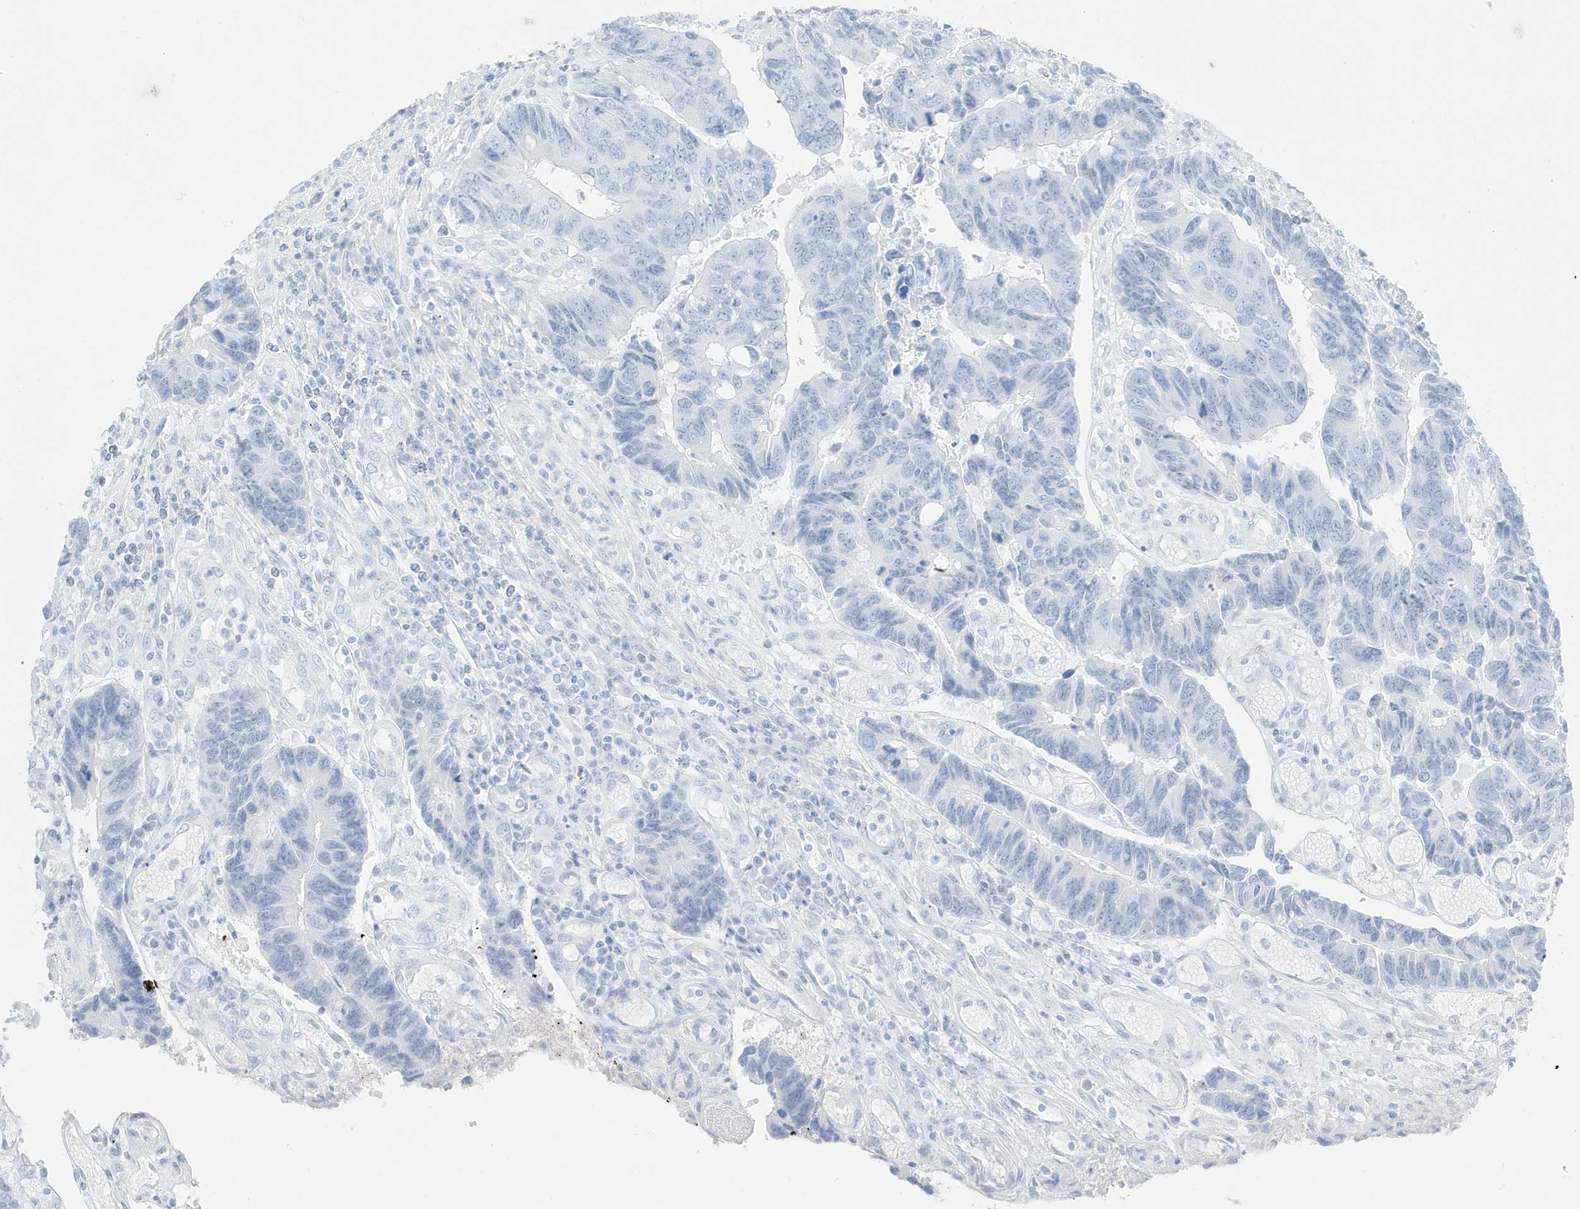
{"staining": {"intensity": "negative", "quantity": "none", "location": "none"}, "tissue": "colorectal cancer", "cell_type": "Tumor cells", "image_type": "cancer", "snomed": [{"axis": "morphology", "description": "Adenocarcinoma, NOS"}, {"axis": "topography", "description": "Rectum"}], "caption": "Human adenocarcinoma (colorectal) stained for a protein using IHC demonstrates no expression in tumor cells.", "gene": "SLC22A13", "patient": {"sex": "male", "age": 84}}